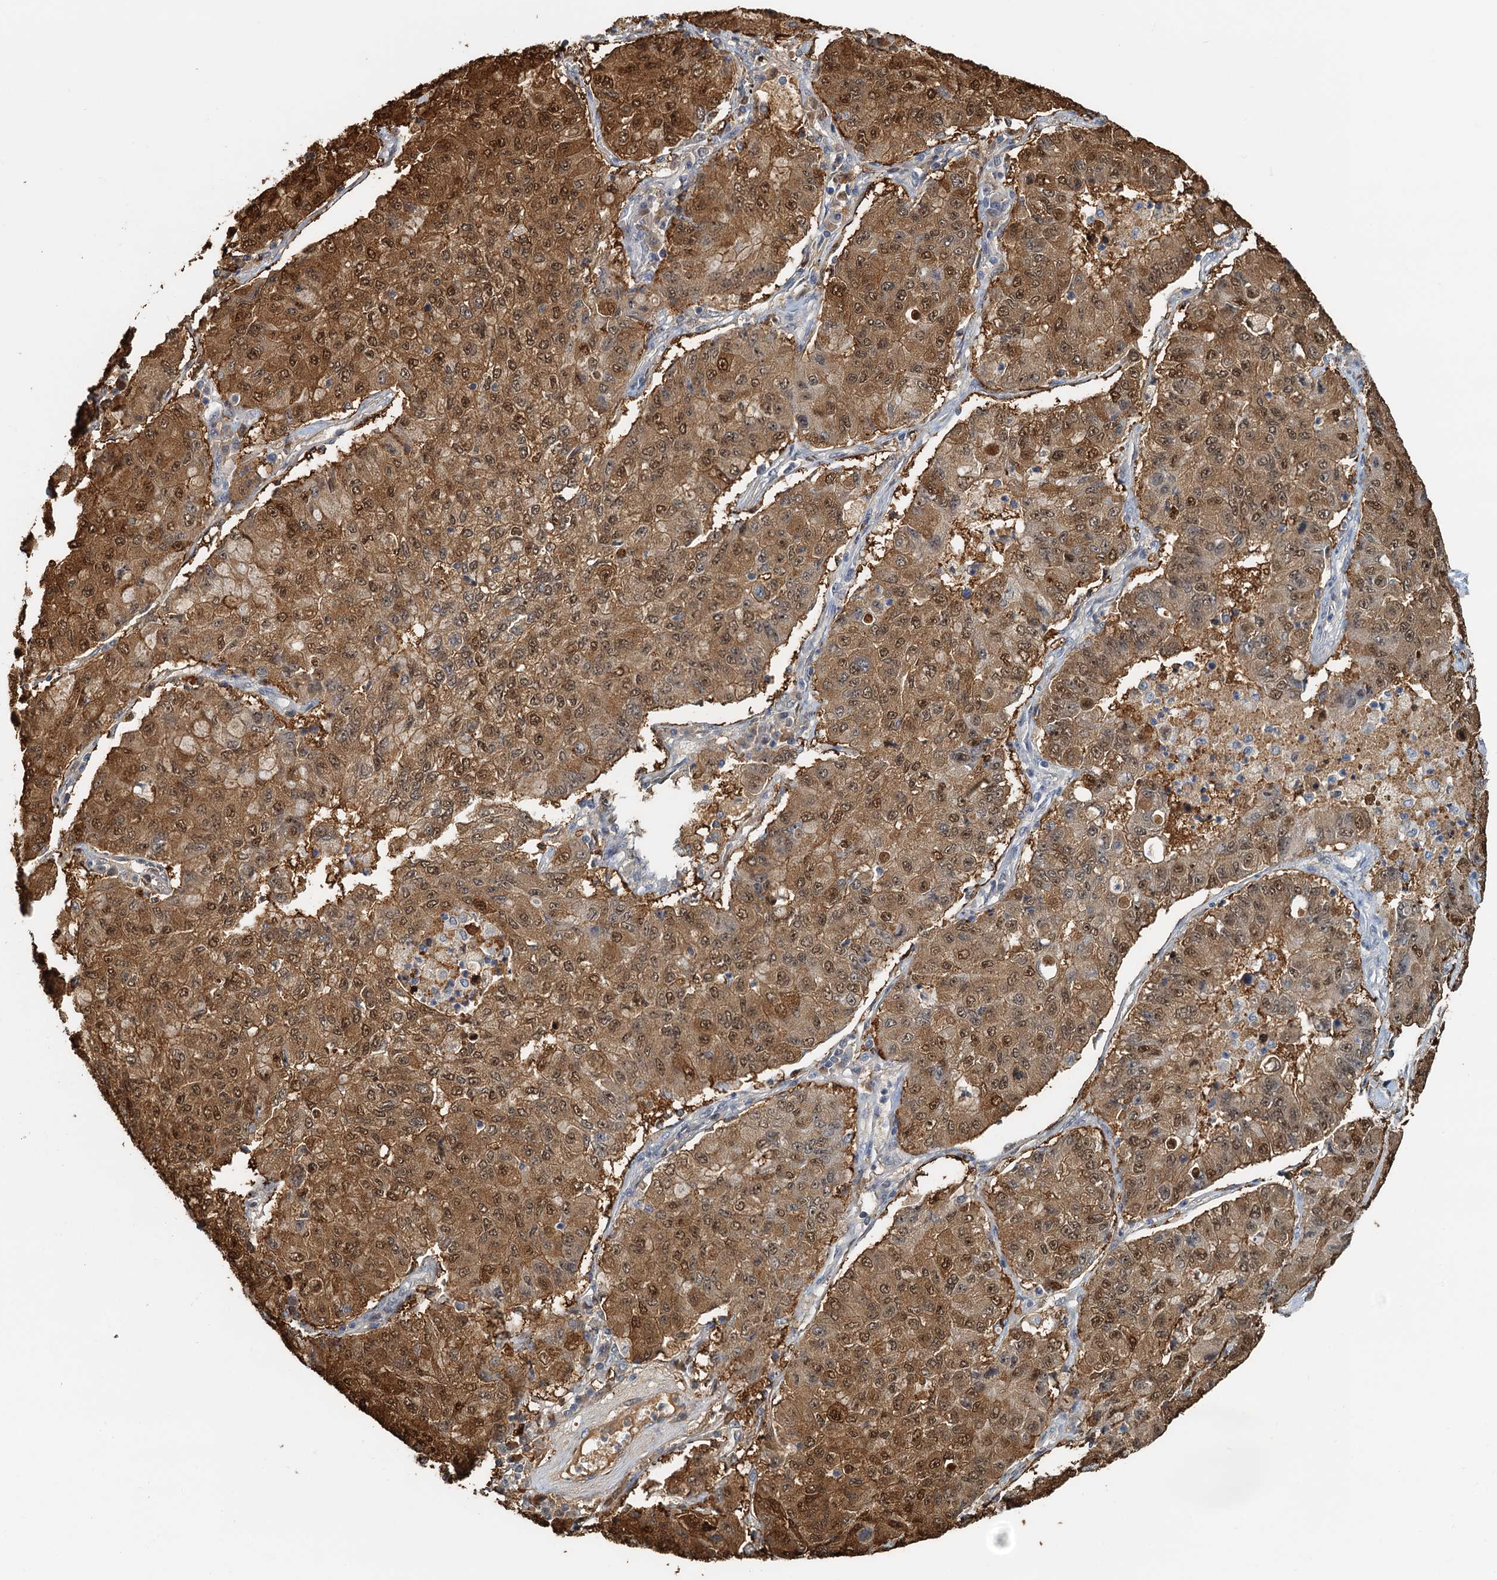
{"staining": {"intensity": "moderate", "quantity": ">75%", "location": "cytoplasmic/membranous,nuclear"}, "tissue": "lung cancer", "cell_type": "Tumor cells", "image_type": "cancer", "snomed": [{"axis": "morphology", "description": "Squamous cell carcinoma, NOS"}, {"axis": "topography", "description": "Lung"}], "caption": "Immunohistochemical staining of human lung squamous cell carcinoma shows medium levels of moderate cytoplasmic/membranous and nuclear protein expression in about >75% of tumor cells.", "gene": "SPINDOC", "patient": {"sex": "male", "age": 74}}